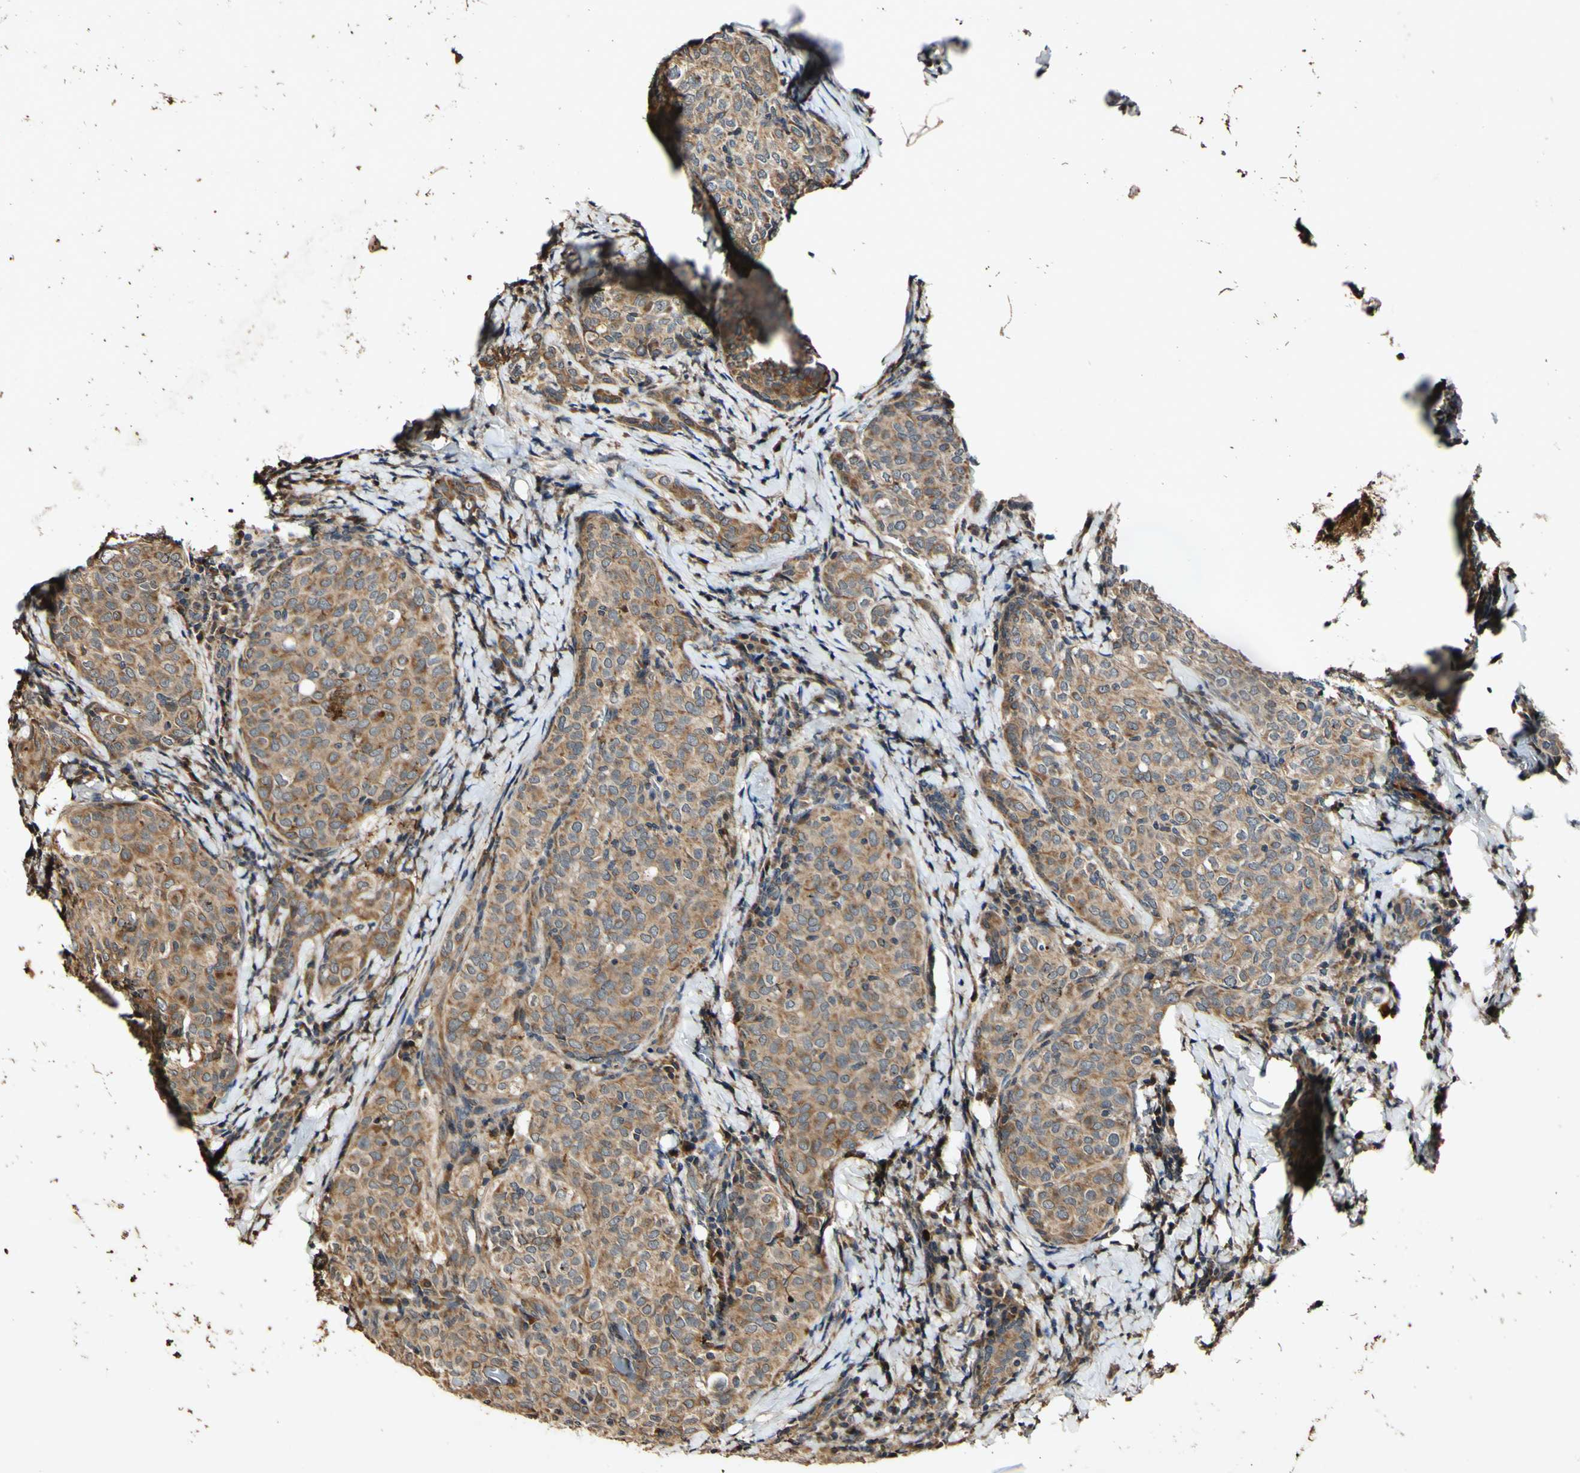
{"staining": {"intensity": "moderate", "quantity": ">75%", "location": "cytoplasmic/membranous"}, "tissue": "thyroid cancer", "cell_type": "Tumor cells", "image_type": "cancer", "snomed": [{"axis": "morphology", "description": "Normal tissue, NOS"}, {"axis": "morphology", "description": "Papillary adenocarcinoma, NOS"}, {"axis": "topography", "description": "Thyroid gland"}], "caption": "Human thyroid papillary adenocarcinoma stained for a protein (brown) demonstrates moderate cytoplasmic/membranous positive positivity in approximately >75% of tumor cells.", "gene": "PLAT", "patient": {"sex": "female", "age": 30}}